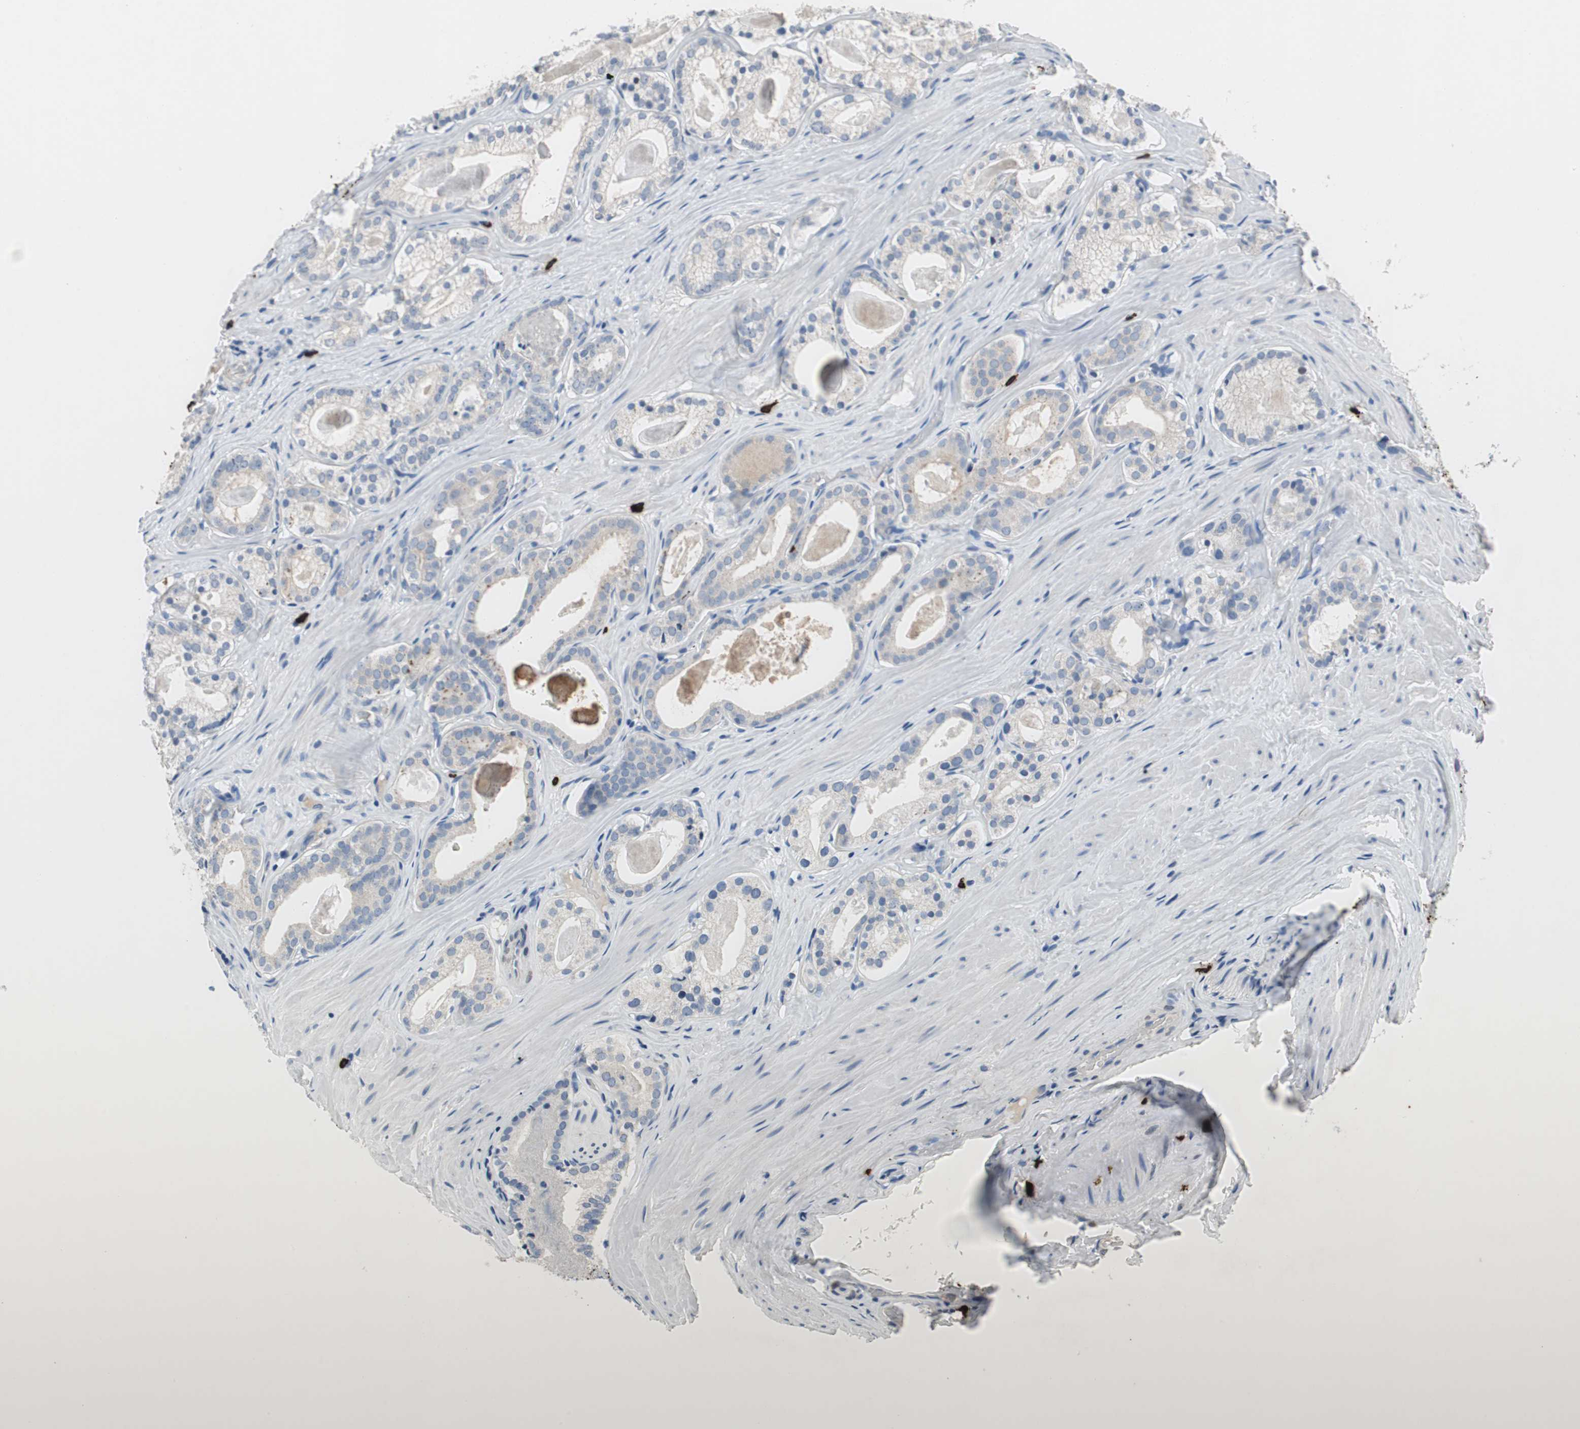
{"staining": {"intensity": "negative", "quantity": "none", "location": "none"}, "tissue": "prostate cancer", "cell_type": "Tumor cells", "image_type": "cancer", "snomed": [{"axis": "morphology", "description": "Adenocarcinoma, Low grade"}, {"axis": "topography", "description": "Prostate"}], "caption": "IHC image of prostate adenocarcinoma (low-grade) stained for a protein (brown), which shows no staining in tumor cells. Brightfield microscopy of immunohistochemistry stained with DAB (3,3'-diaminobenzidine) (brown) and hematoxylin (blue), captured at high magnification.", "gene": "CPA3", "patient": {"sex": "male", "age": 59}}